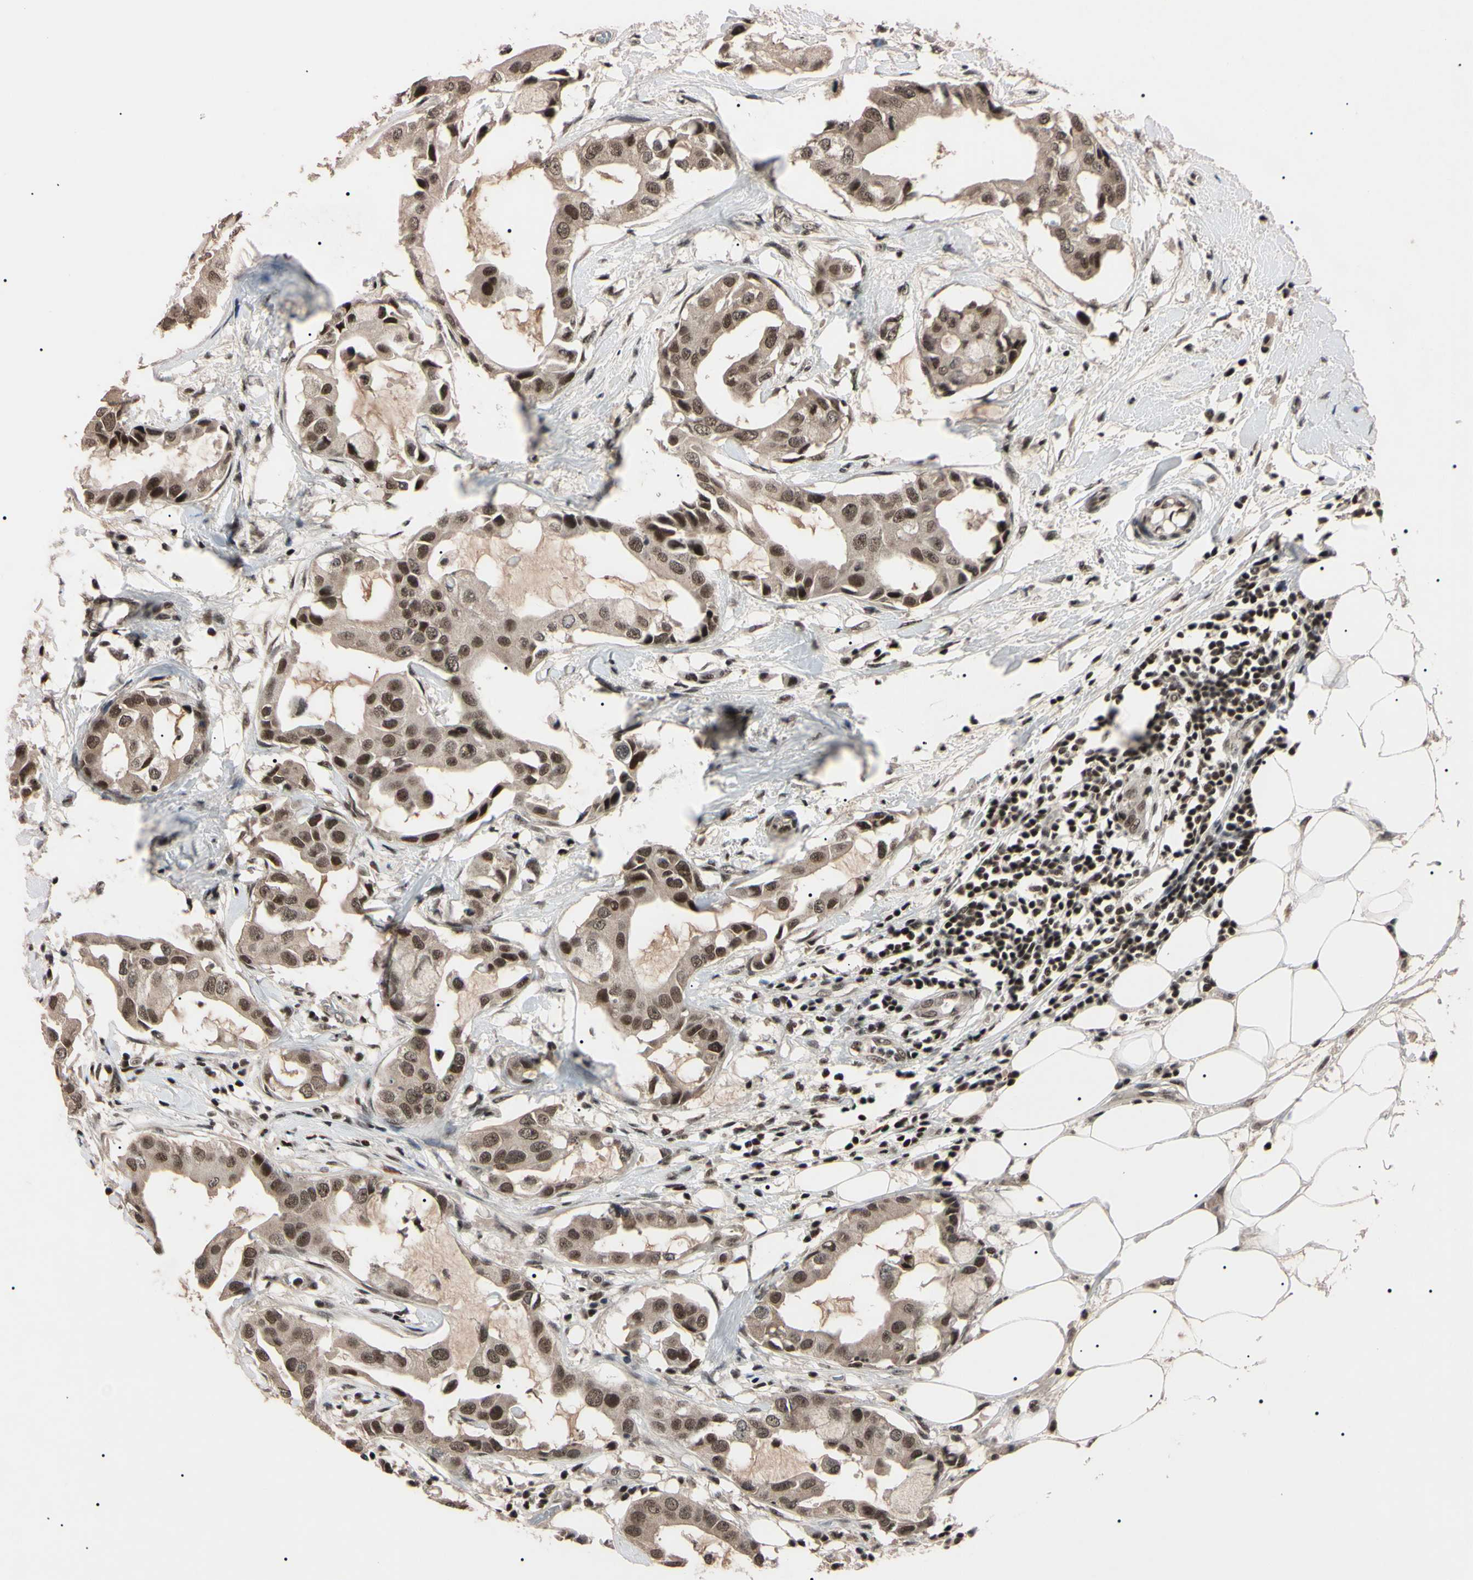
{"staining": {"intensity": "moderate", "quantity": "25%-75%", "location": "cytoplasmic/membranous,nuclear"}, "tissue": "breast cancer", "cell_type": "Tumor cells", "image_type": "cancer", "snomed": [{"axis": "morphology", "description": "Duct carcinoma"}, {"axis": "topography", "description": "Breast"}], "caption": "Moderate cytoplasmic/membranous and nuclear protein positivity is appreciated in approximately 25%-75% of tumor cells in infiltrating ductal carcinoma (breast).", "gene": "YY1", "patient": {"sex": "female", "age": 40}}